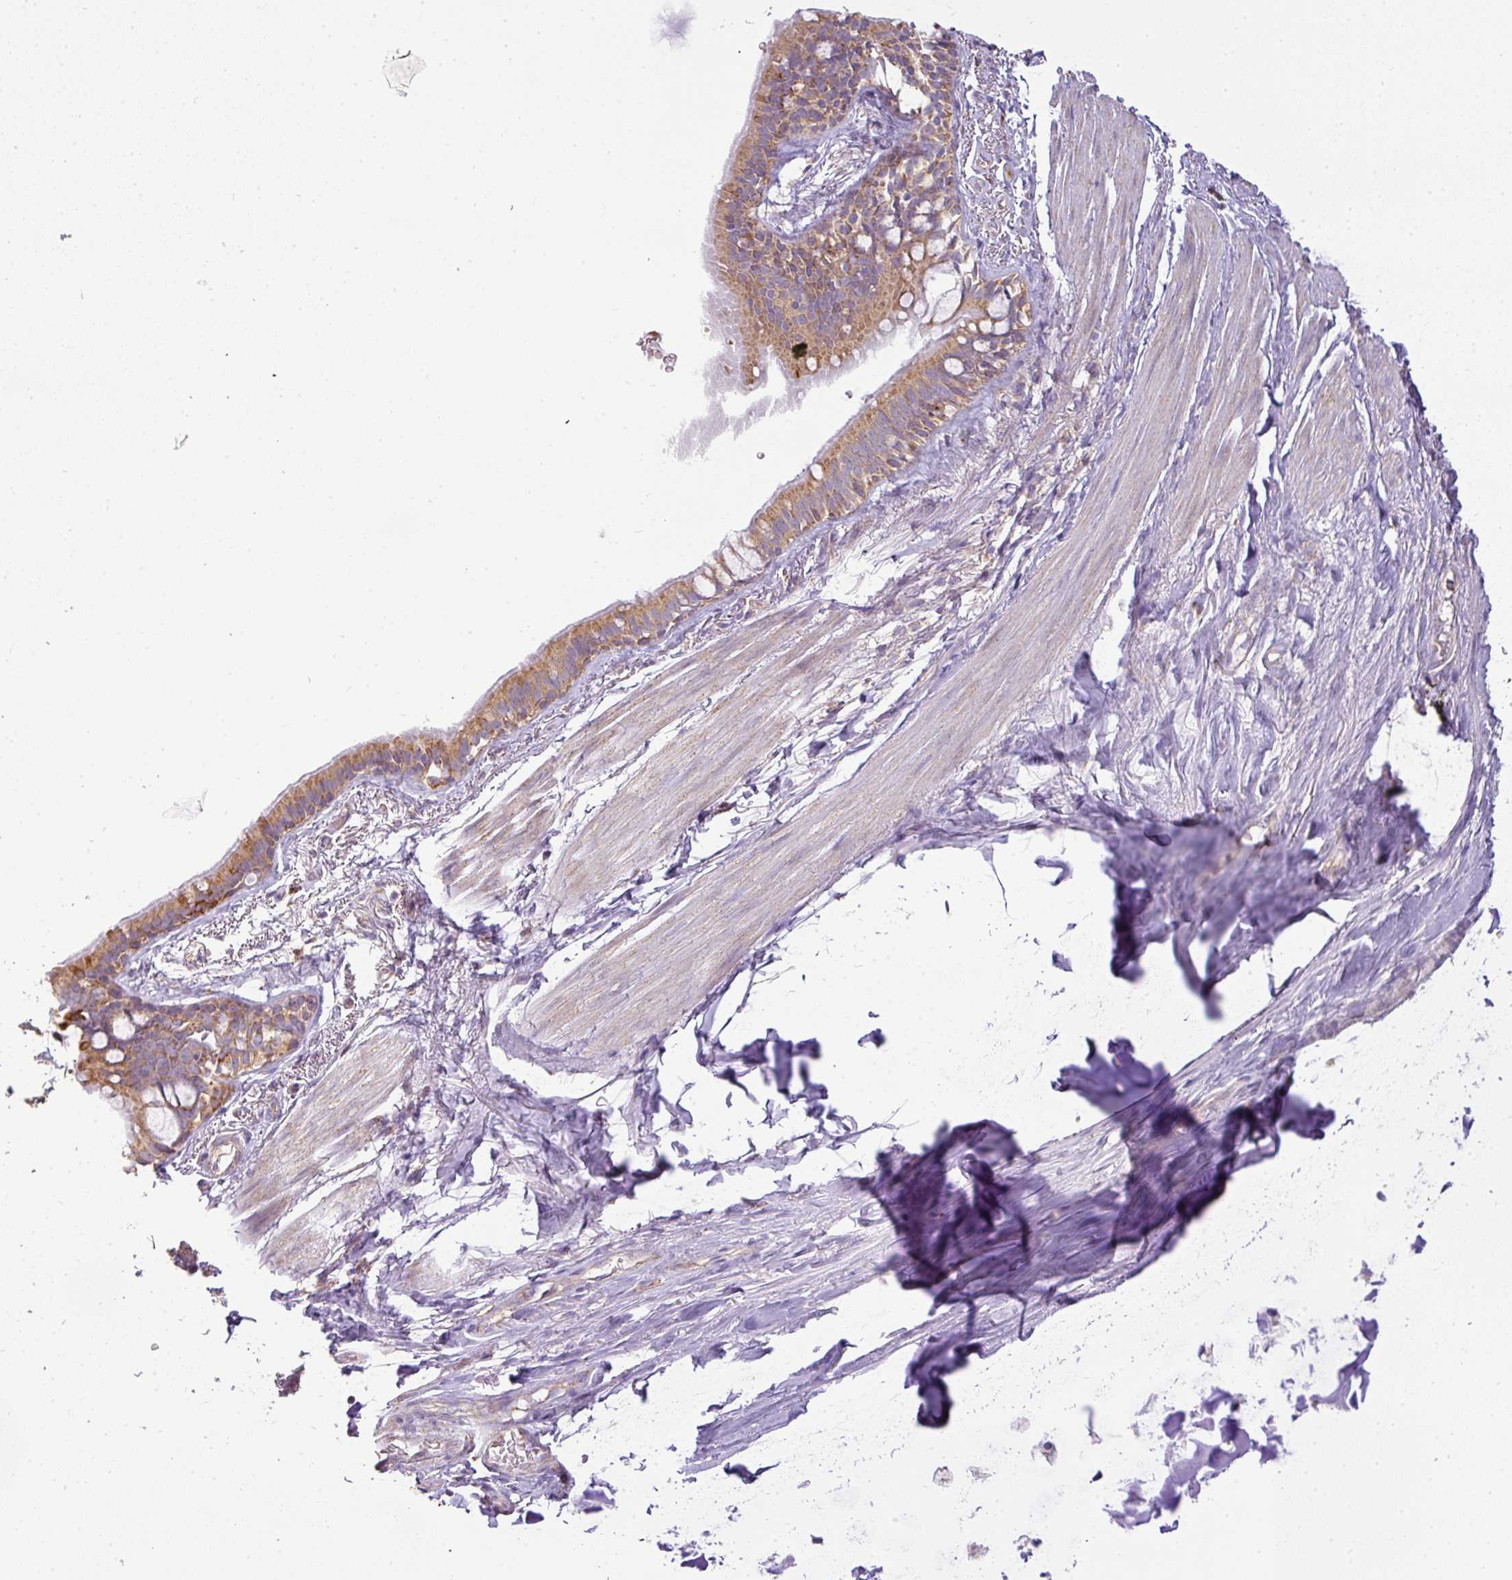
{"staining": {"intensity": "moderate", "quantity": ">75%", "location": "cytoplasmic/membranous"}, "tissue": "bronchus", "cell_type": "Respiratory epithelial cells", "image_type": "normal", "snomed": [{"axis": "morphology", "description": "Normal tissue, NOS"}, {"axis": "topography", "description": "Cartilage tissue"}], "caption": "The histopathology image displays a brown stain indicating the presence of a protein in the cytoplasmic/membranous of respiratory epithelial cells in bronchus. (DAB IHC with brightfield microscopy, high magnification).", "gene": "ZNF211", "patient": {"sex": "male", "age": 63}}